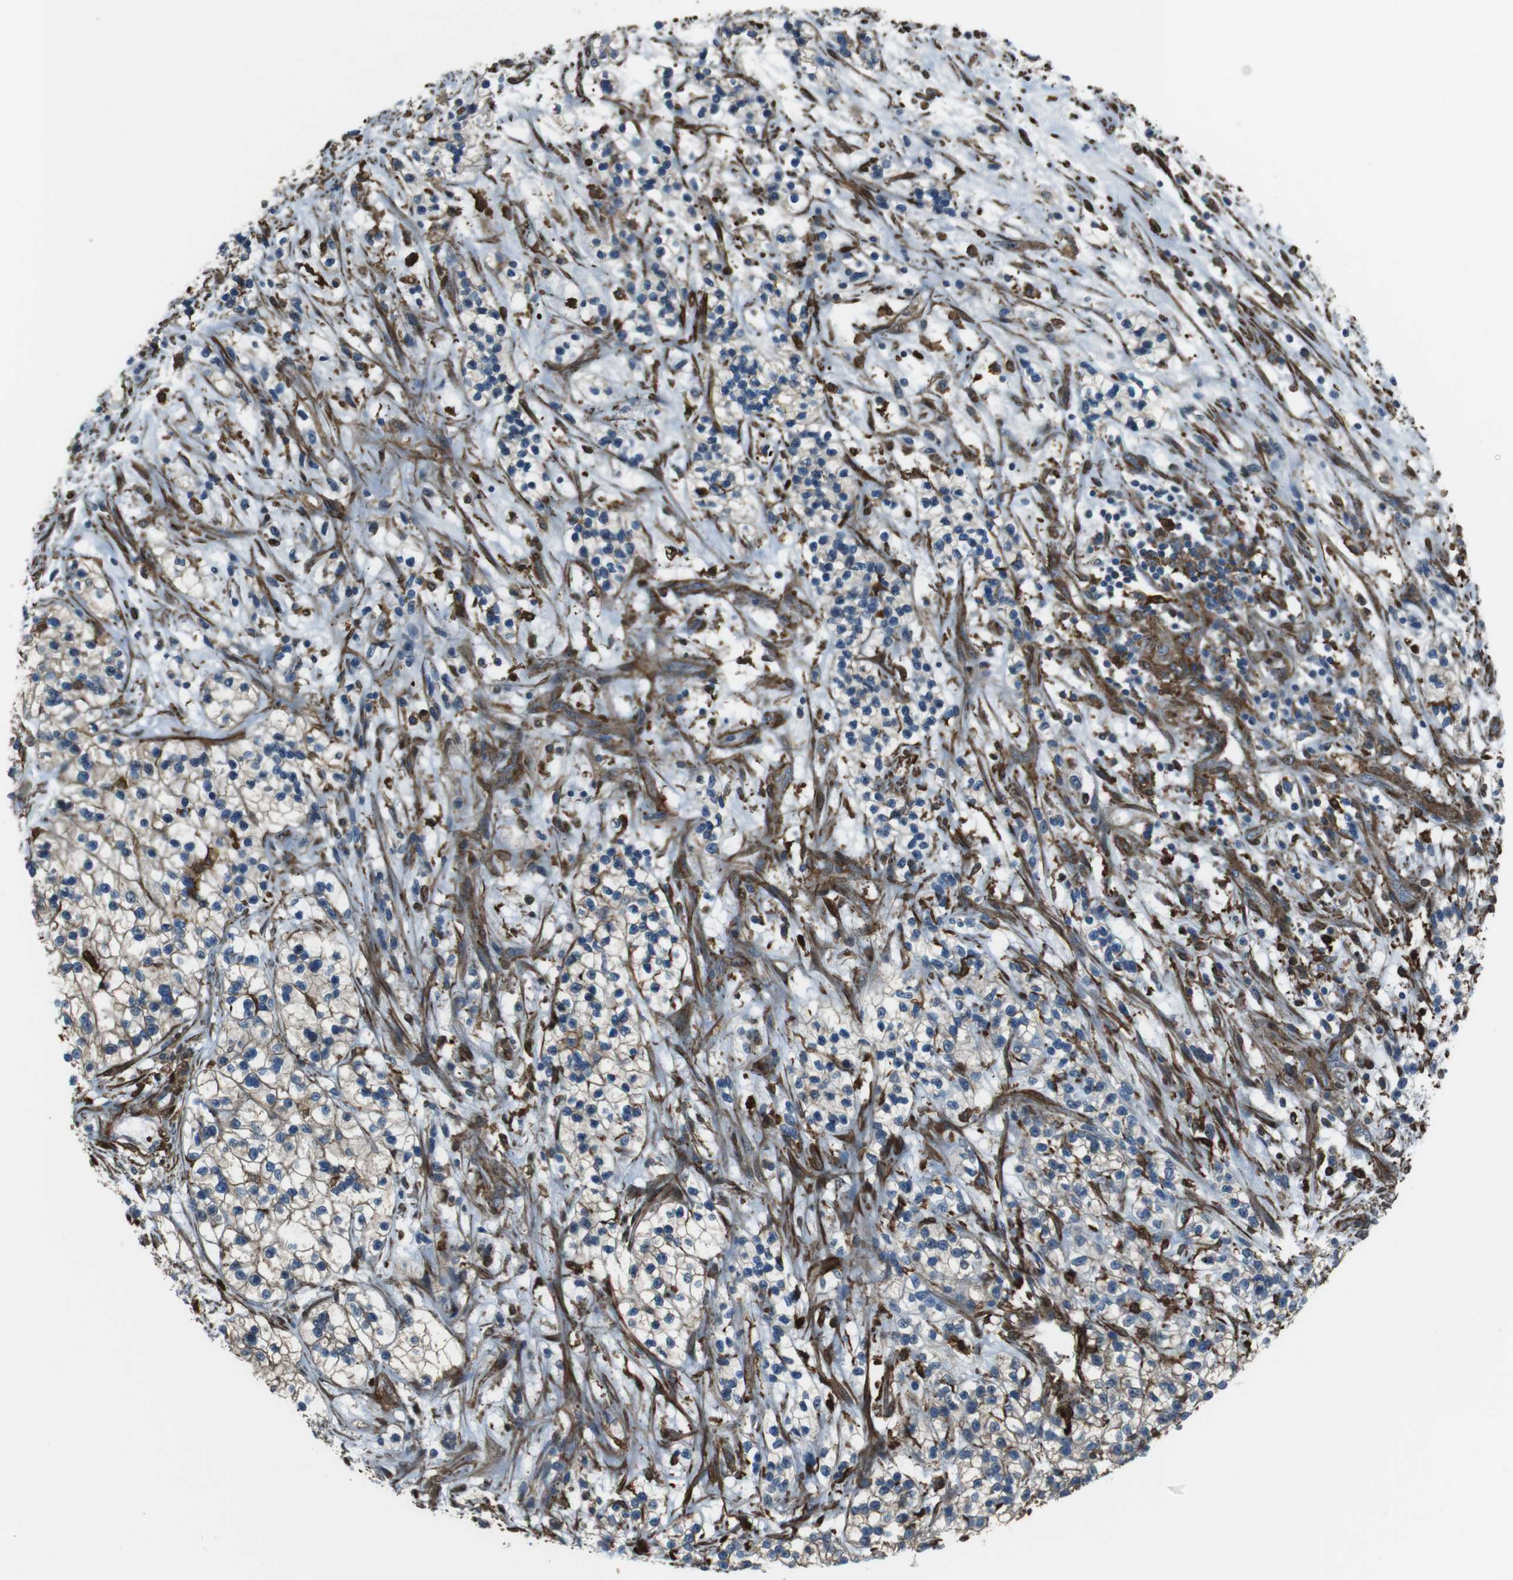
{"staining": {"intensity": "negative", "quantity": "none", "location": "none"}, "tissue": "renal cancer", "cell_type": "Tumor cells", "image_type": "cancer", "snomed": [{"axis": "morphology", "description": "Adenocarcinoma, NOS"}, {"axis": "topography", "description": "Kidney"}], "caption": "Immunohistochemical staining of renal cancer demonstrates no significant expression in tumor cells. Nuclei are stained in blue.", "gene": "SFT2D1", "patient": {"sex": "female", "age": 57}}